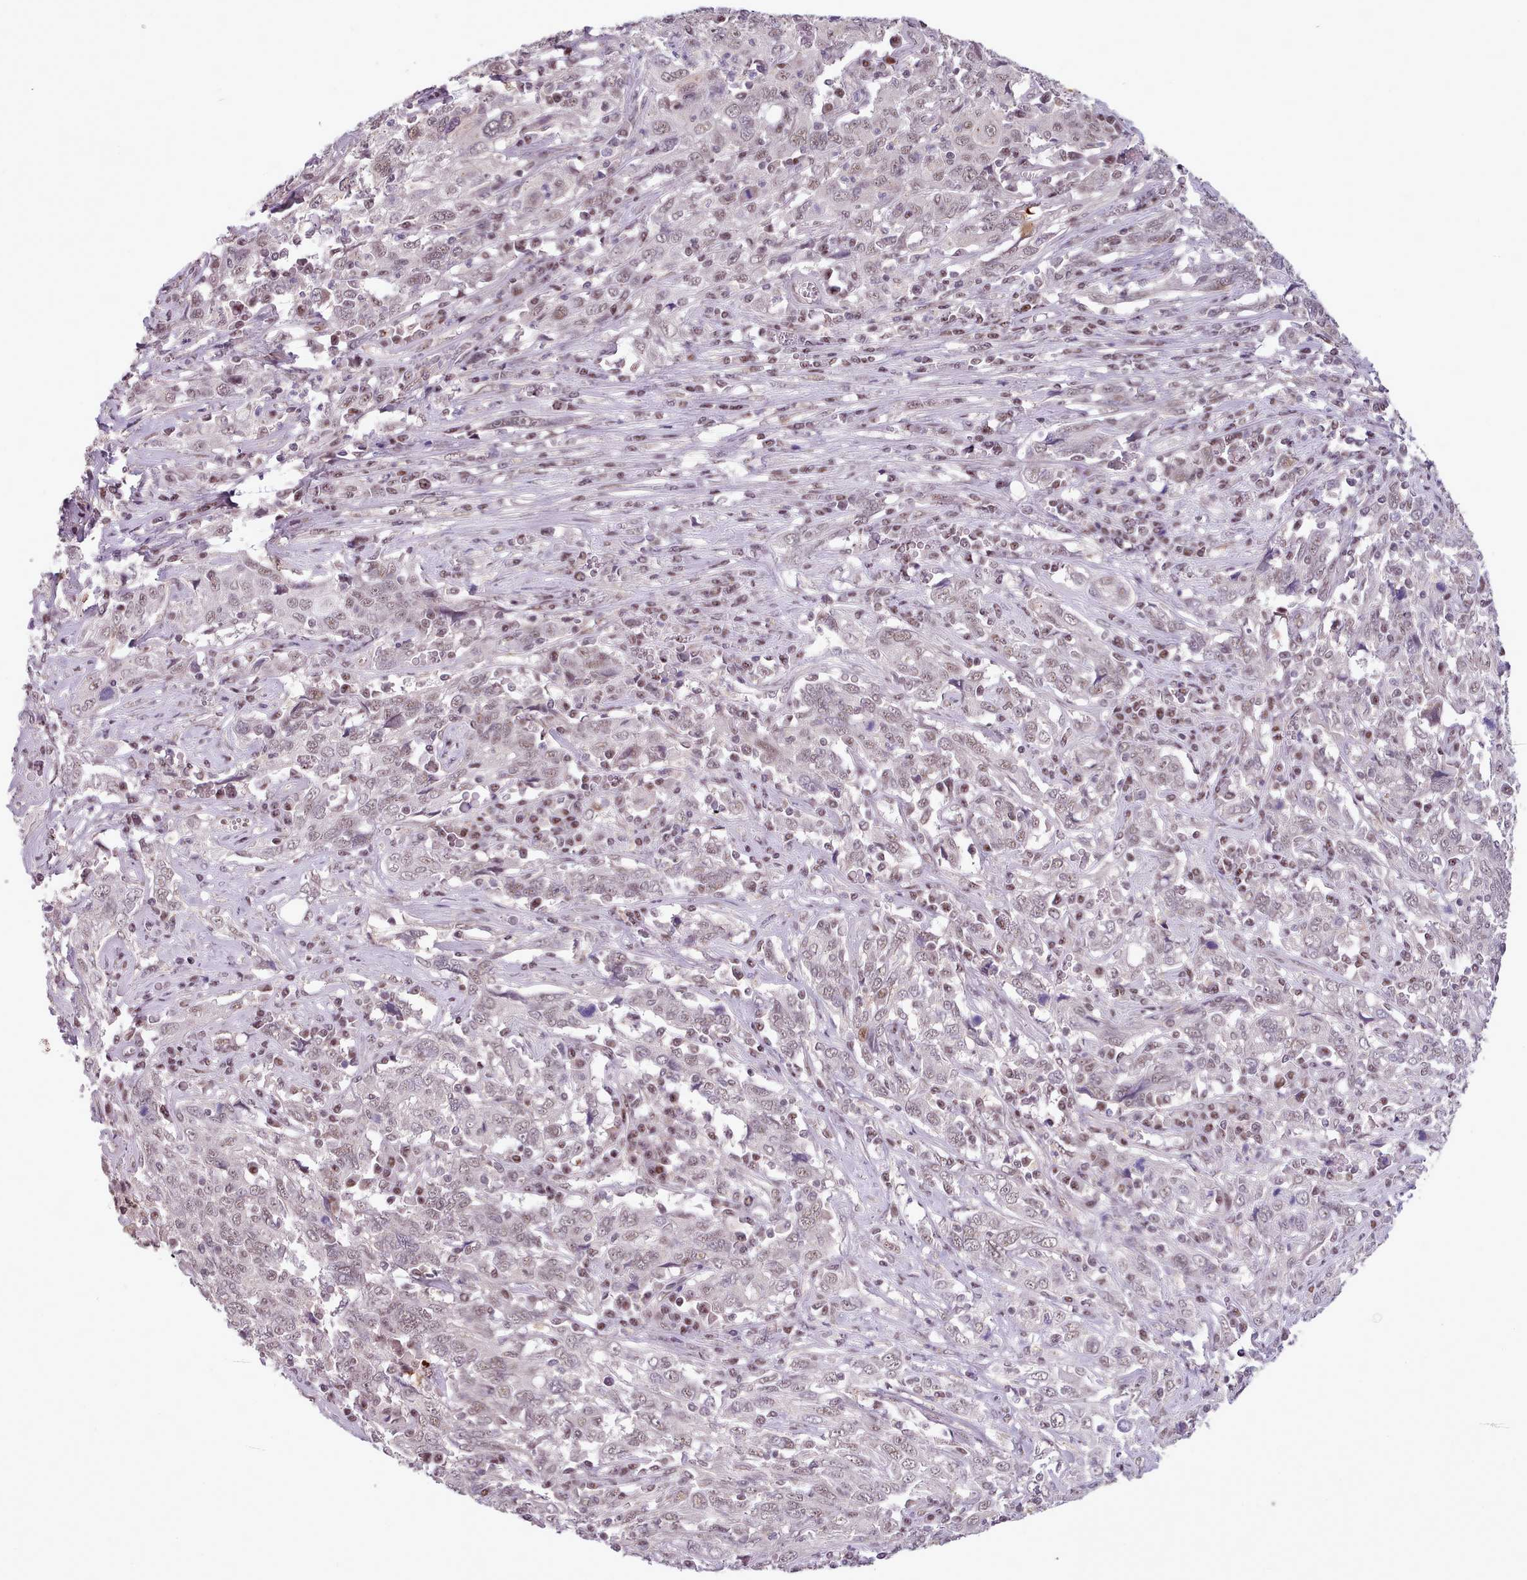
{"staining": {"intensity": "weak", "quantity": "25%-75%", "location": "nuclear"}, "tissue": "cervical cancer", "cell_type": "Tumor cells", "image_type": "cancer", "snomed": [{"axis": "morphology", "description": "Squamous cell carcinoma, NOS"}, {"axis": "topography", "description": "Cervix"}], "caption": "IHC (DAB (3,3'-diaminobenzidine)) staining of human cervical cancer (squamous cell carcinoma) reveals weak nuclear protein positivity in about 25%-75% of tumor cells. The staining is performed using DAB brown chromogen to label protein expression. The nuclei are counter-stained blue using hematoxylin.", "gene": "HOXB7", "patient": {"sex": "female", "age": 46}}